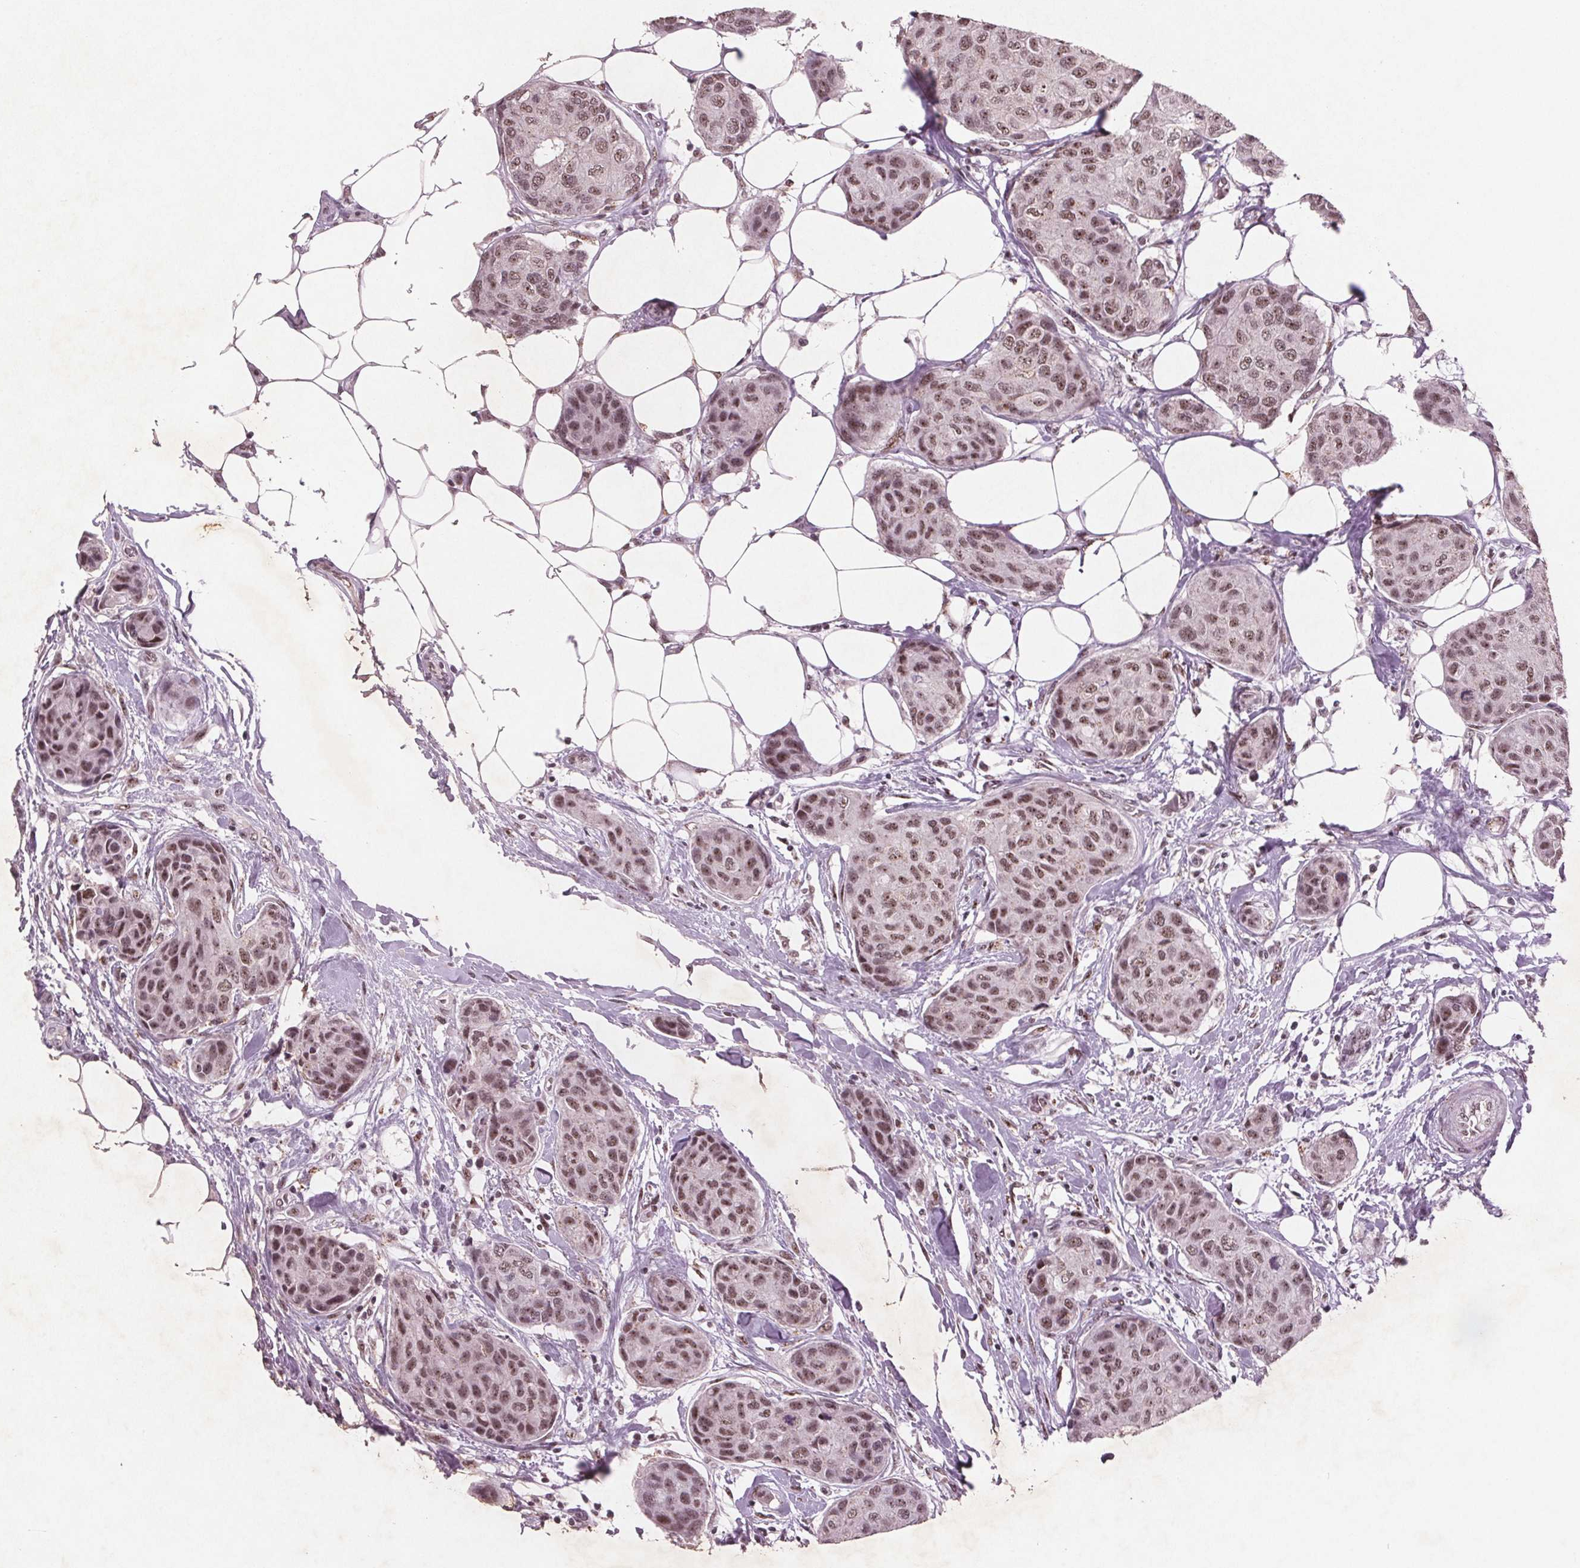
{"staining": {"intensity": "moderate", "quantity": ">75%", "location": "nuclear"}, "tissue": "breast cancer", "cell_type": "Tumor cells", "image_type": "cancer", "snomed": [{"axis": "morphology", "description": "Duct carcinoma"}, {"axis": "topography", "description": "Breast"}], "caption": "Human invasive ductal carcinoma (breast) stained for a protein (brown) demonstrates moderate nuclear positive positivity in approximately >75% of tumor cells.", "gene": "RPS6KA2", "patient": {"sex": "female", "age": 80}}